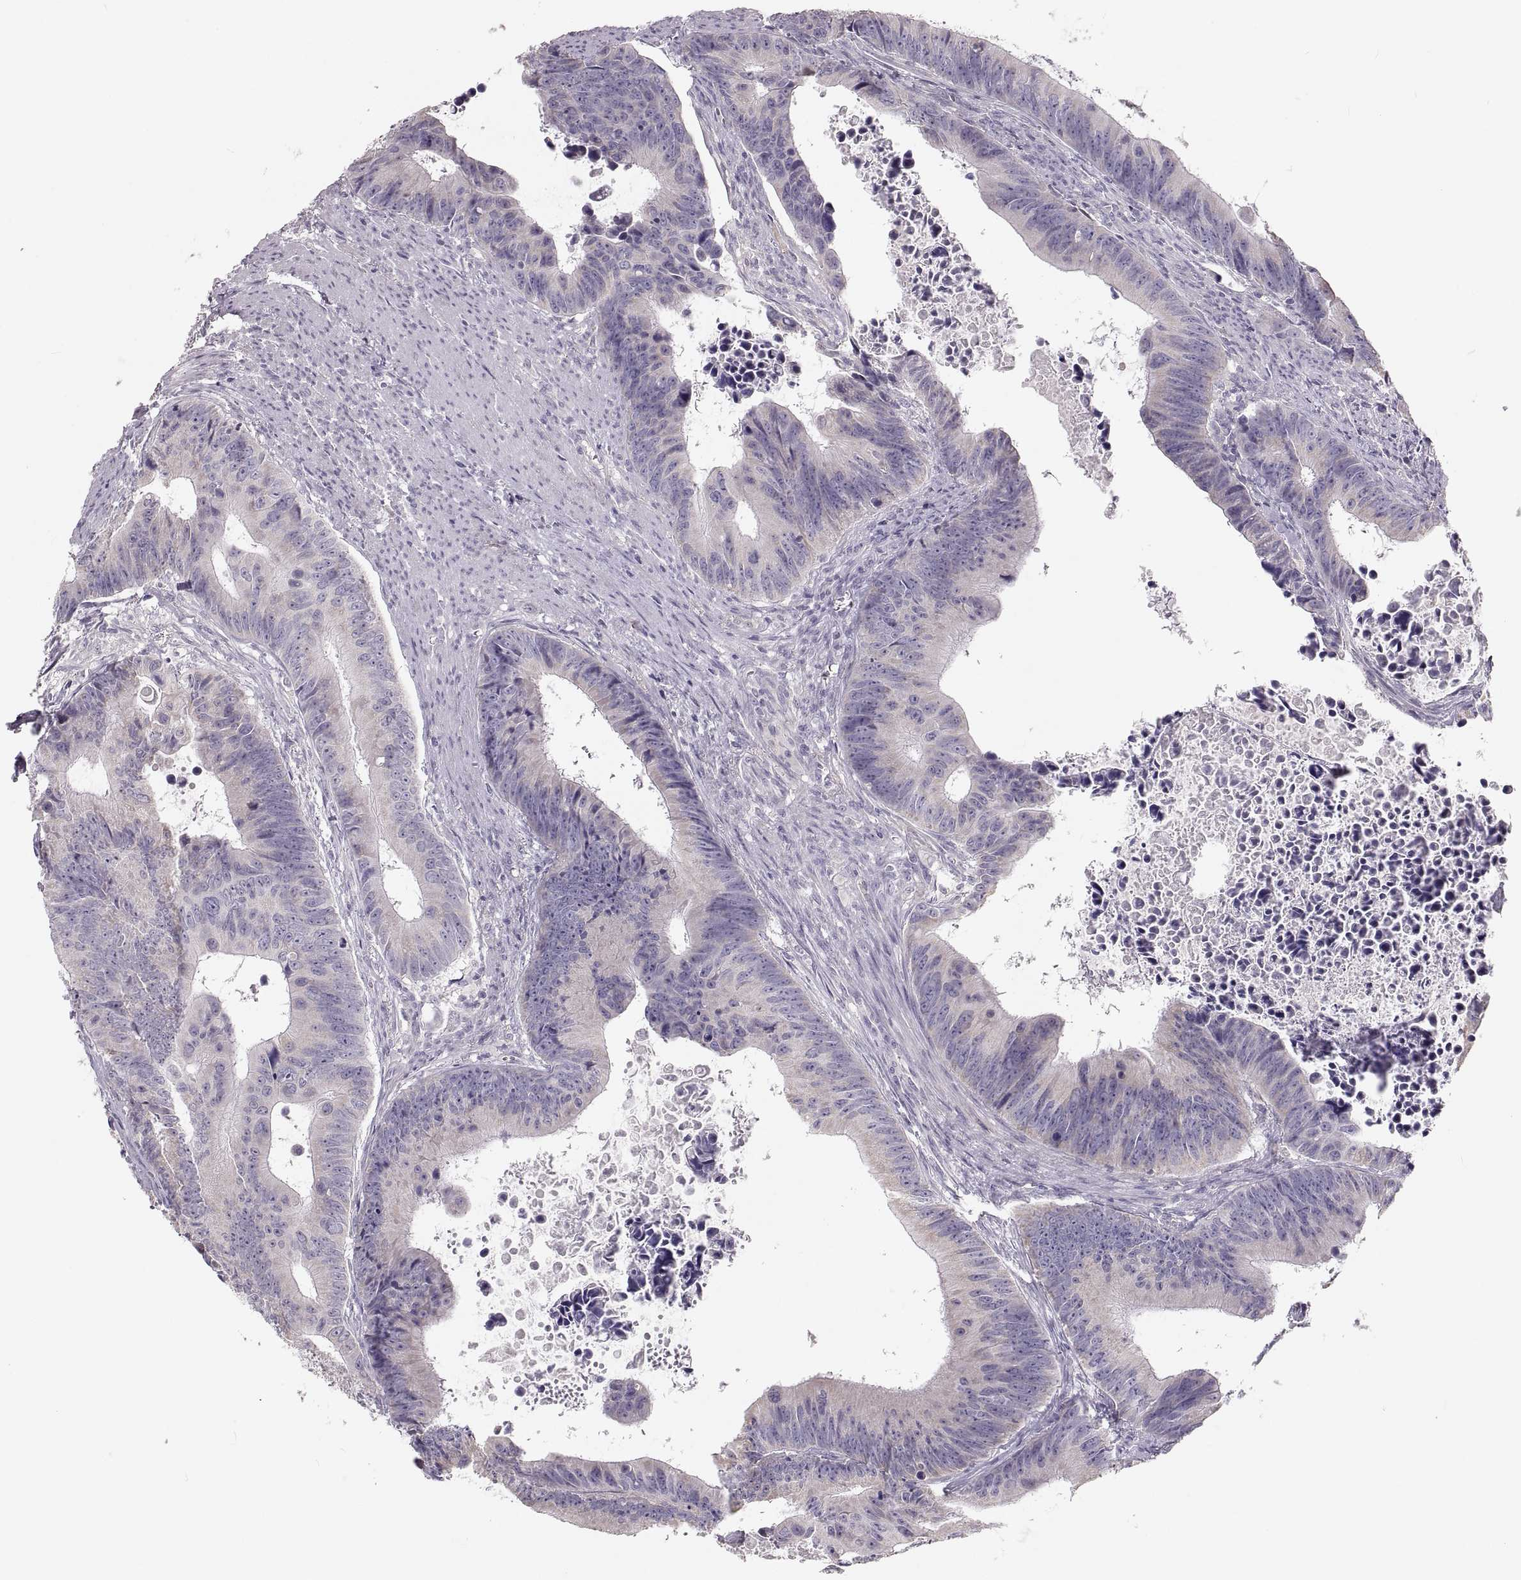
{"staining": {"intensity": "negative", "quantity": "none", "location": "none"}, "tissue": "colorectal cancer", "cell_type": "Tumor cells", "image_type": "cancer", "snomed": [{"axis": "morphology", "description": "Adenocarcinoma, NOS"}, {"axis": "topography", "description": "Colon"}], "caption": "This is an immunohistochemistry (IHC) micrograph of adenocarcinoma (colorectal). There is no expression in tumor cells.", "gene": "RUNDC3A", "patient": {"sex": "female", "age": 87}}